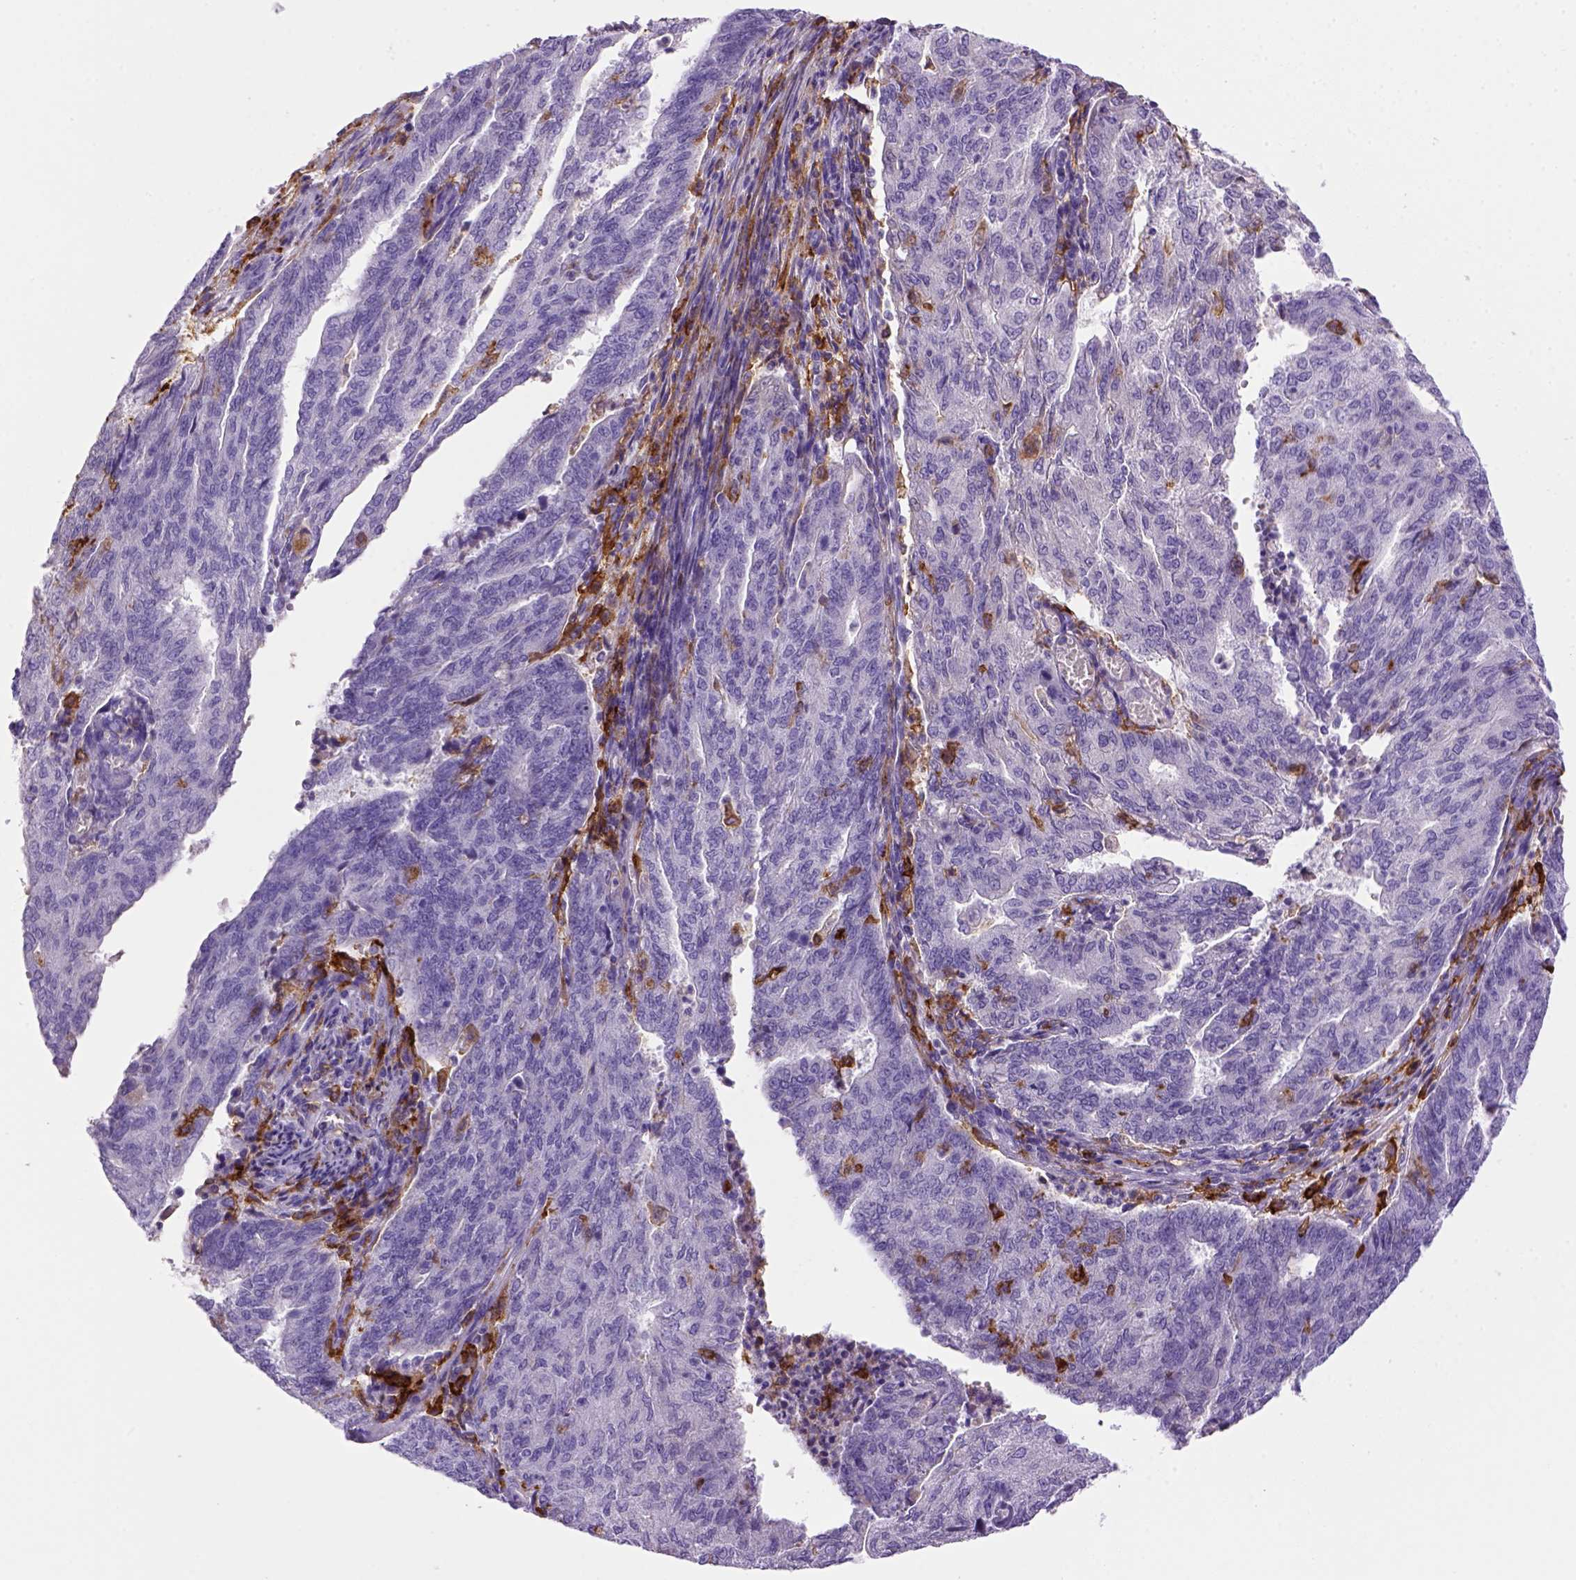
{"staining": {"intensity": "negative", "quantity": "none", "location": "none"}, "tissue": "endometrial cancer", "cell_type": "Tumor cells", "image_type": "cancer", "snomed": [{"axis": "morphology", "description": "Adenocarcinoma, NOS"}, {"axis": "topography", "description": "Endometrium"}], "caption": "Tumor cells are negative for protein expression in human adenocarcinoma (endometrial).", "gene": "CD14", "patient": {"sex": "female", "age": 82}}